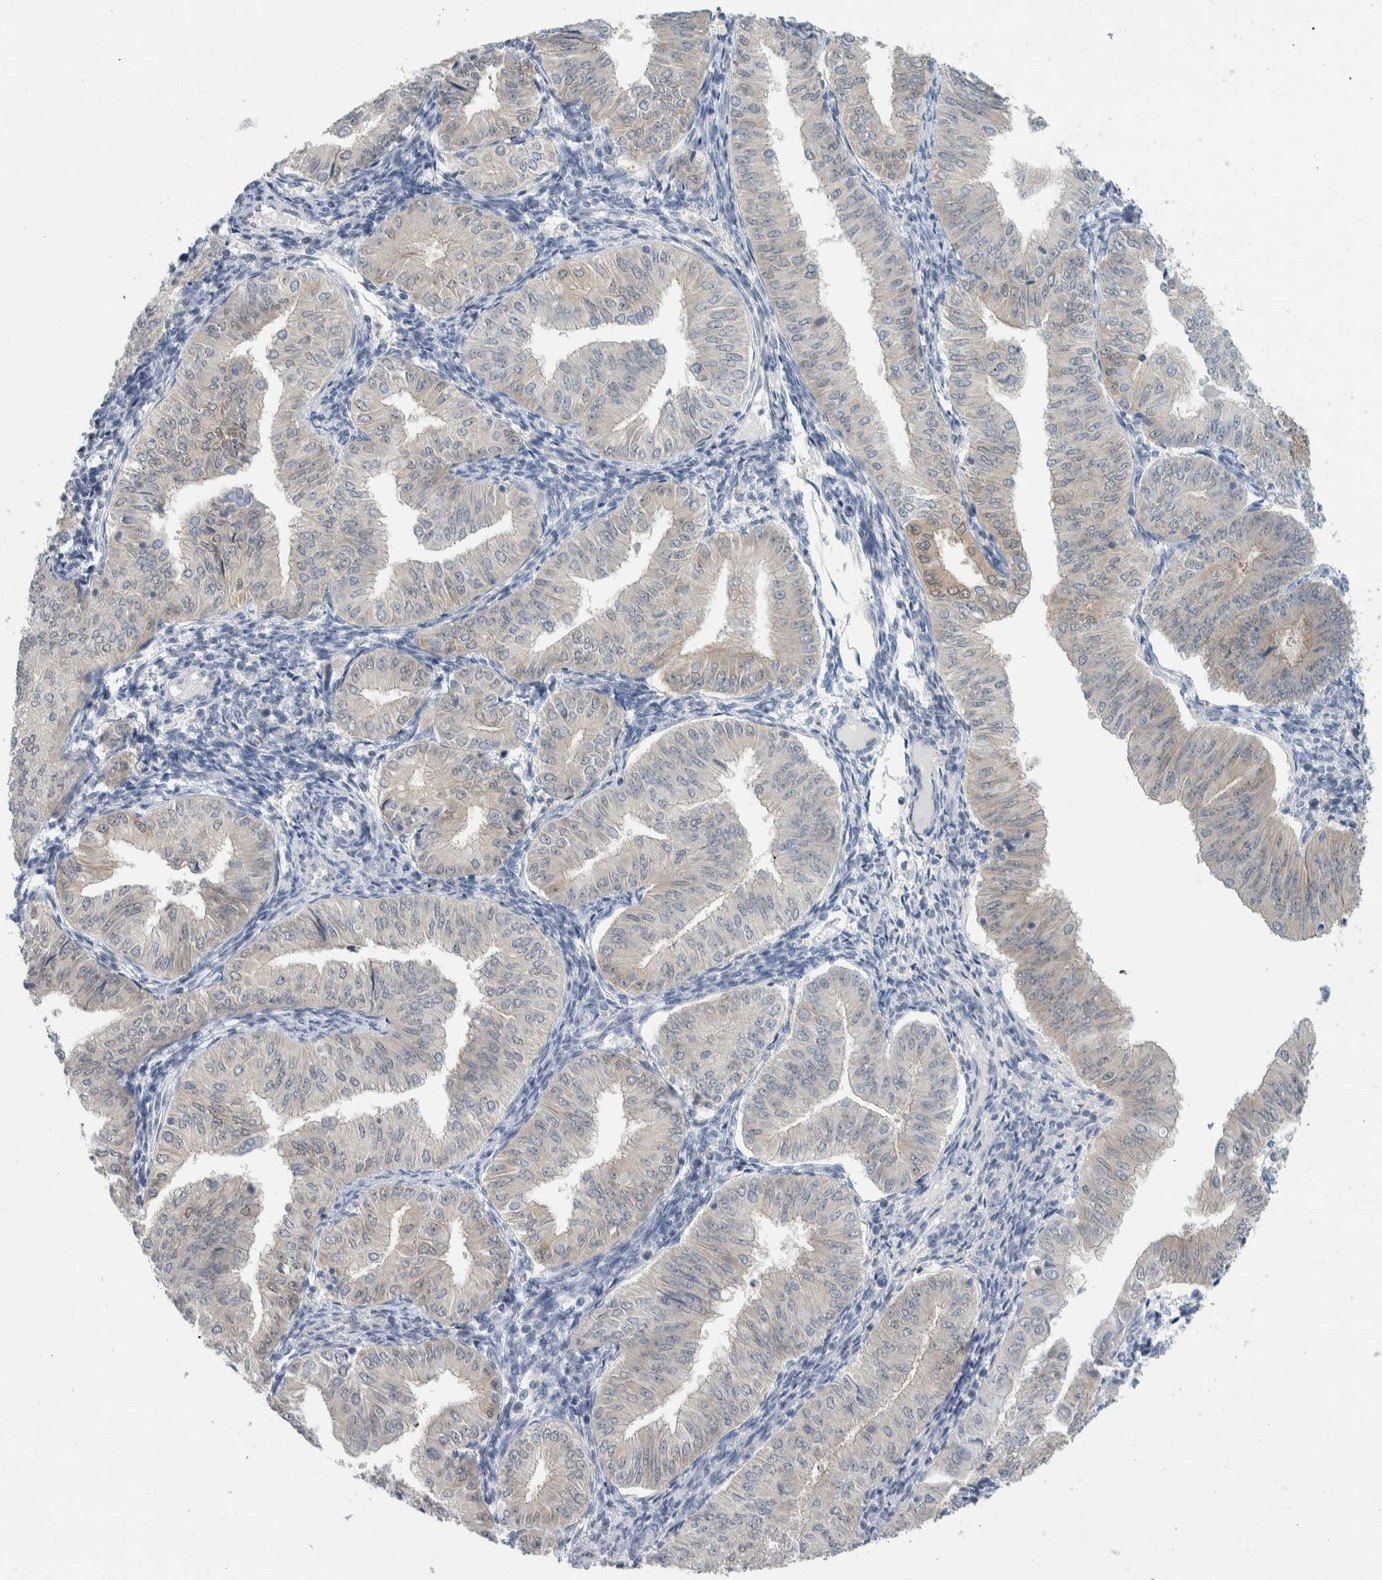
{"staining": {"intensity": "weak", "quantity": "<25%", "location": "cytoplasmic/membranous,nuclear"}, "tissue": "endometrial cancer", "cell_type": "Tumor cells", "image_type": "cancer", "snomed": [{"axis": "morphology", "description": "Normal tissue, NOS"}, {"axis": "morphology", "description": "Adenocarcinoma, NOS"}, {"axis": "topography", "description": "Endometrium"}], "caption": "Tumor cells show no significant staining in endometrial adenocarcinoma. Brightfield microscopy of immunohistochemistry (IHC) stained with DAB (3,3'-diaminobenzidine) (brown) and hematoxylin (blue), captured at high magnification.", "gene": "CASP6", "patient": {"sex": "female", "age": 53}}